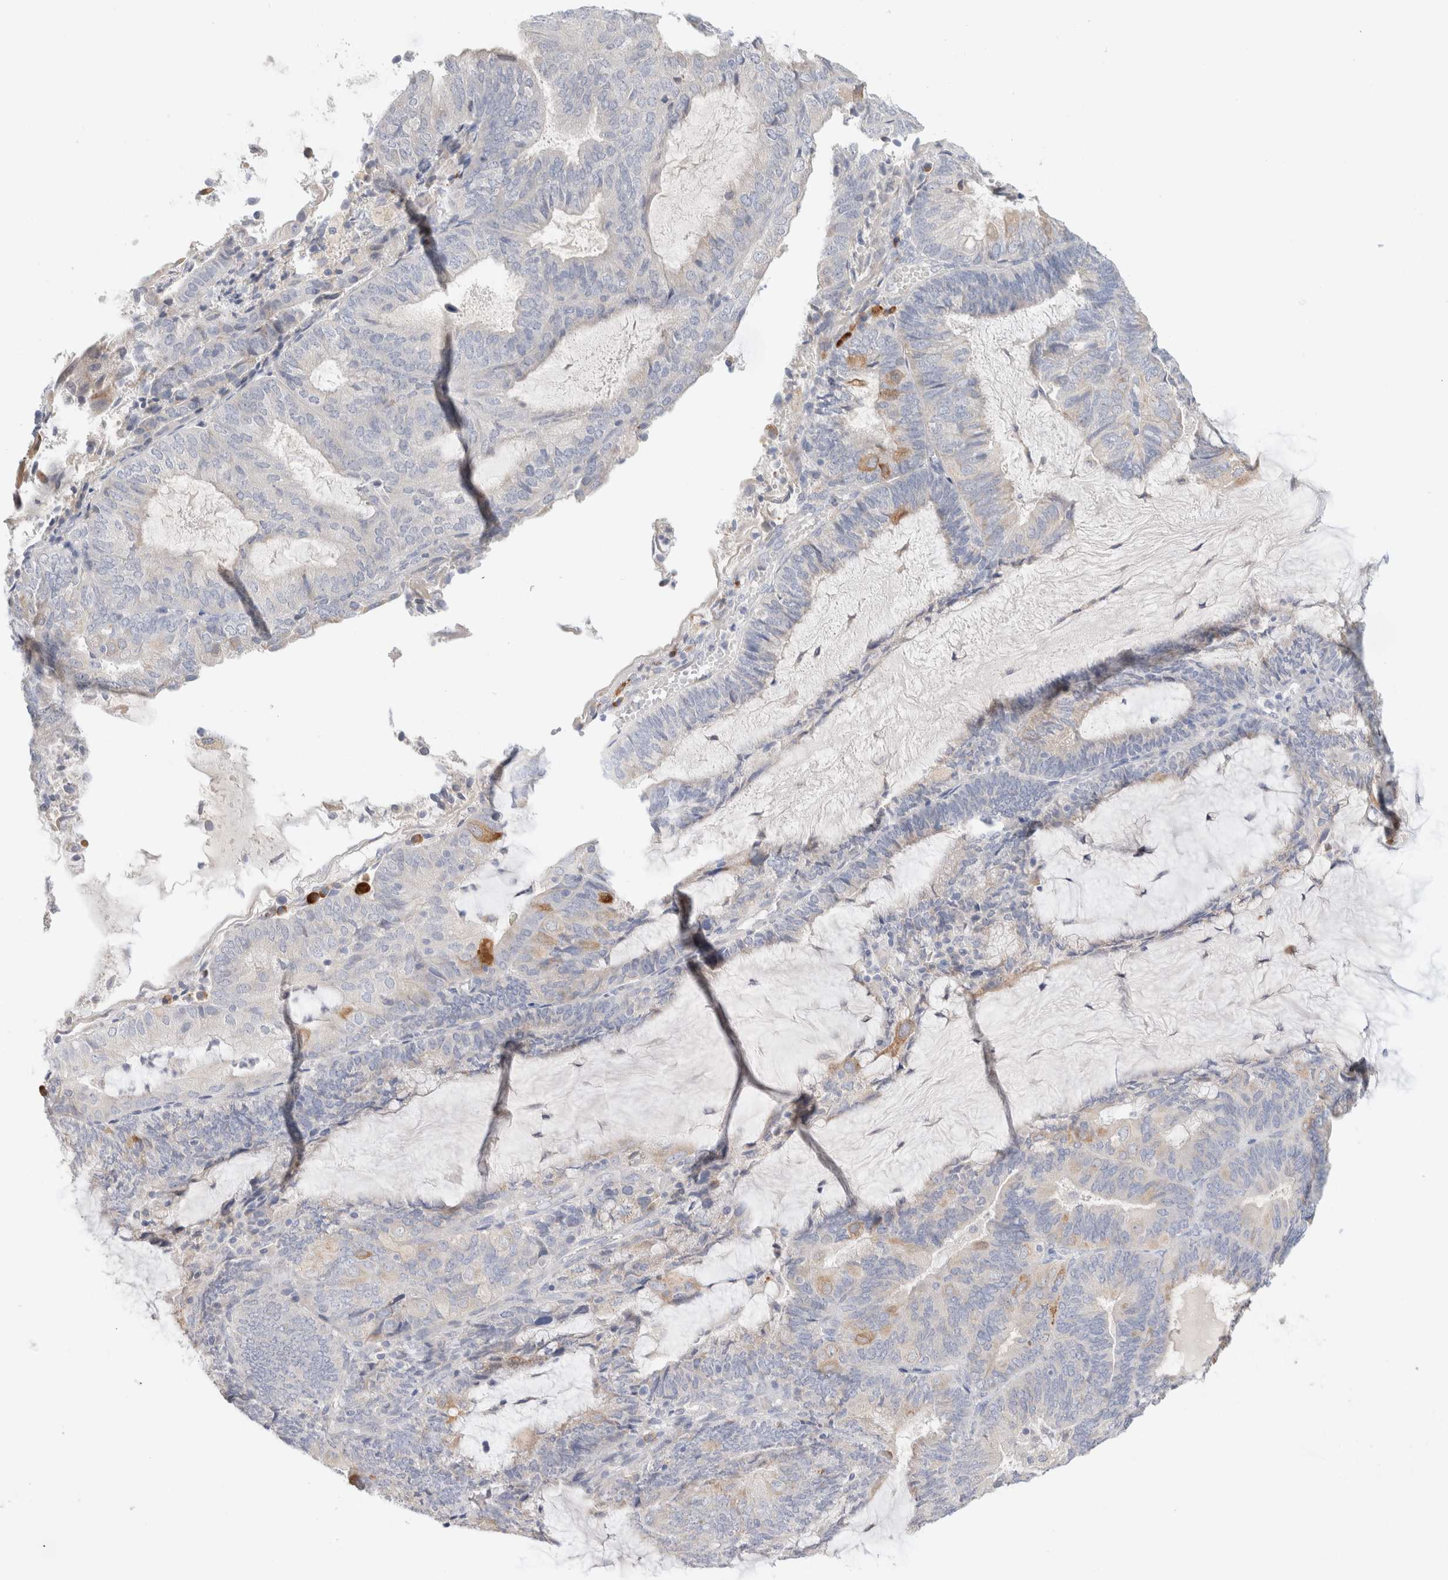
{"staining": {"intensity": "moderate", "quantity": "<25%", "location": "cytoplasmic/membranous"}, "tissue": "endometrial cancer", "cell_type": "Tumor cells", "image_type": "cancer", "snomed": [{"axis": "morphology", "description": "Adenocarcinoma, NOS"}, {"axis": "topography", "description": "Endometrium"}], "caption": "This is a micrograph of IHC staining of endometrial adenocarcinoma, which shows moderate staining in the cytoplasmic/membranous of tumor cells.", "gene": "GADD45G", "patient": {"sex": "female", "age": 81}}